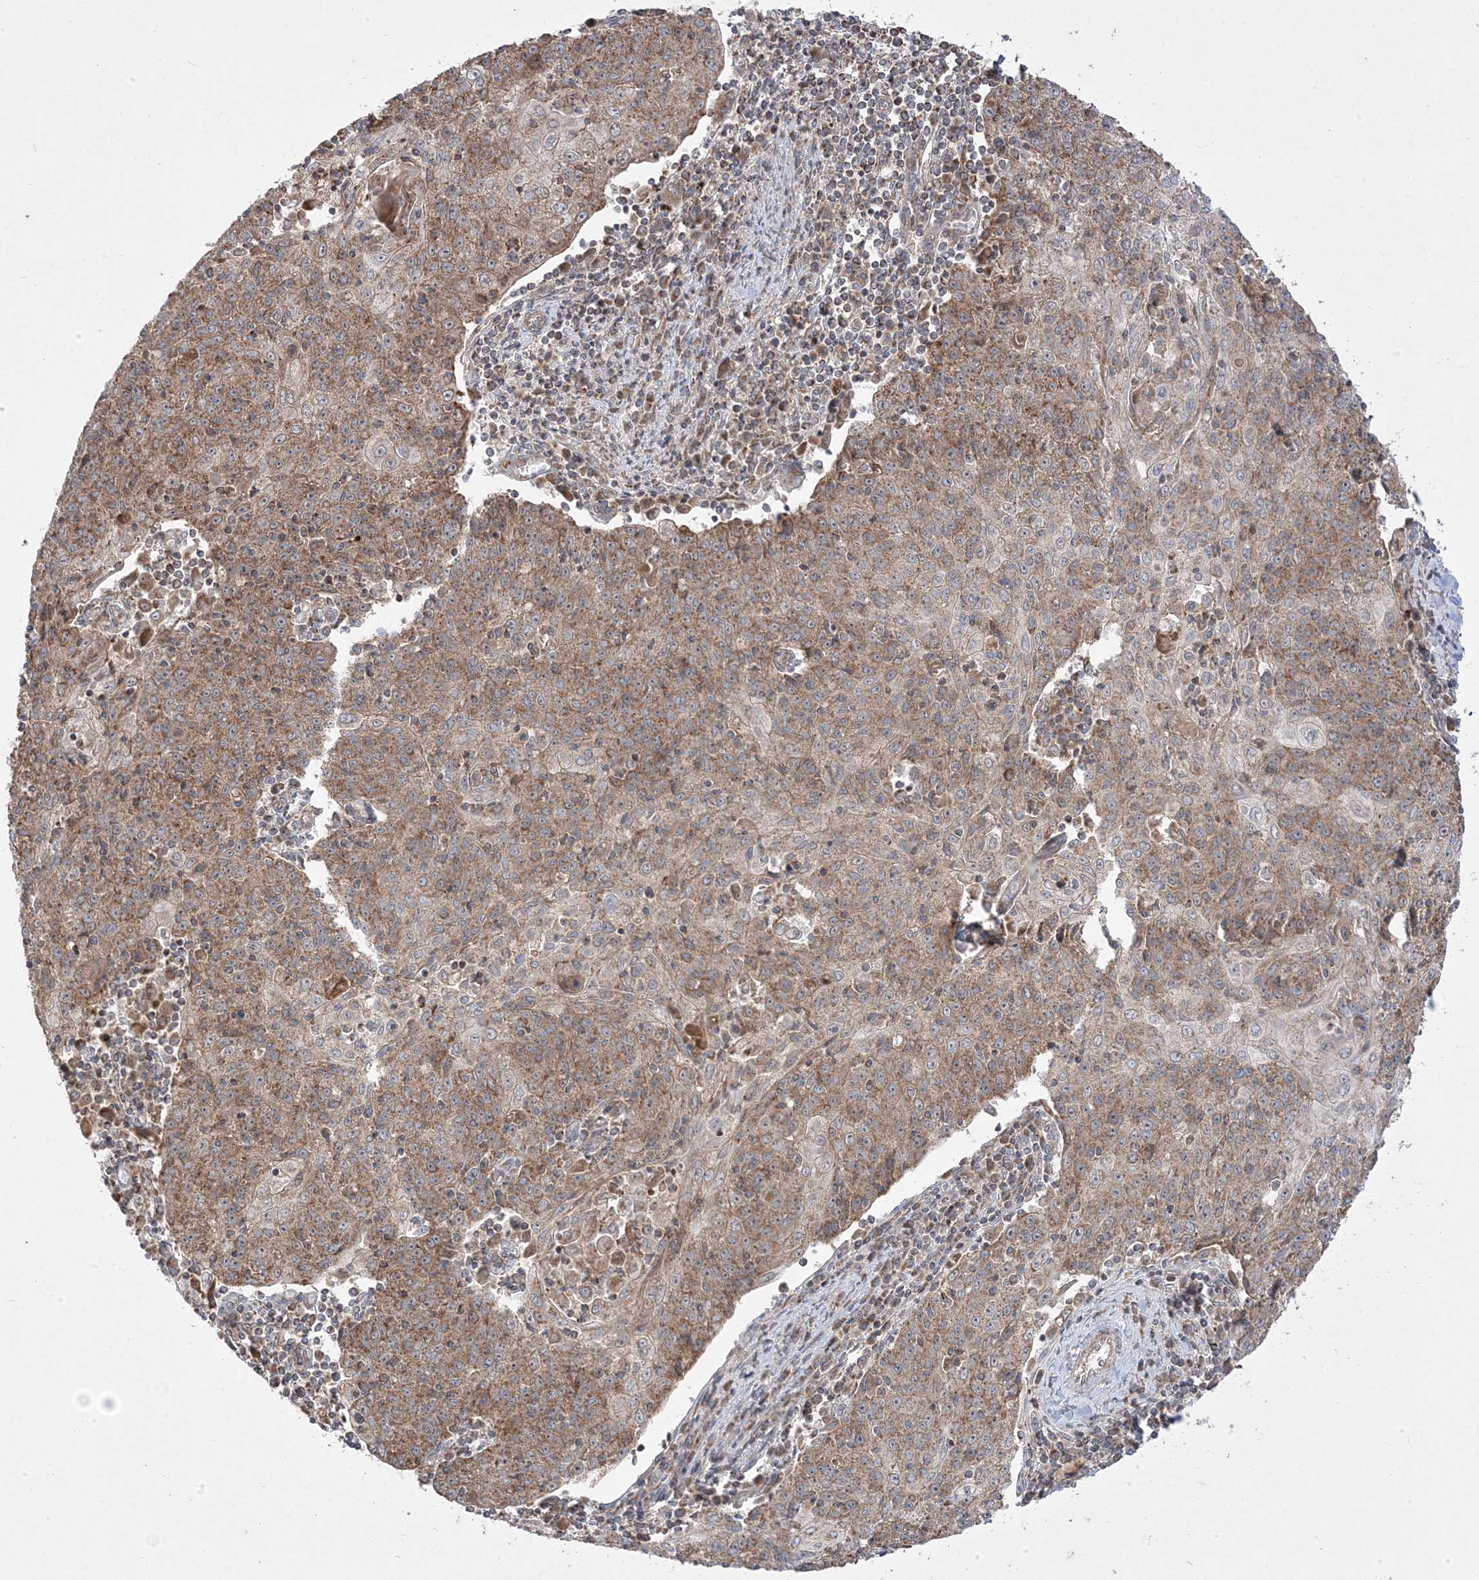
{"staining": {"intensity": "moderate", "quantity": ">75%", "location": "cytoplasmic/membranous"}, "tissue": "cervical cancer", "cell_type": "Tumor cells", "image_type": "cancer", "snomed": [{"axis": "morphology", "description": "Squamous cell carcinoma, NOS"}, {"axis": "topography", "description": "Cervix"}], "caption": "IHC (DAB) staining of human cervical cancer displays moderate cytoplasmic/membranous protein positivity in about >75% of tumor cells.", "gene": "CLUAP1", "patient": {"sex": "female", "age": 48}}